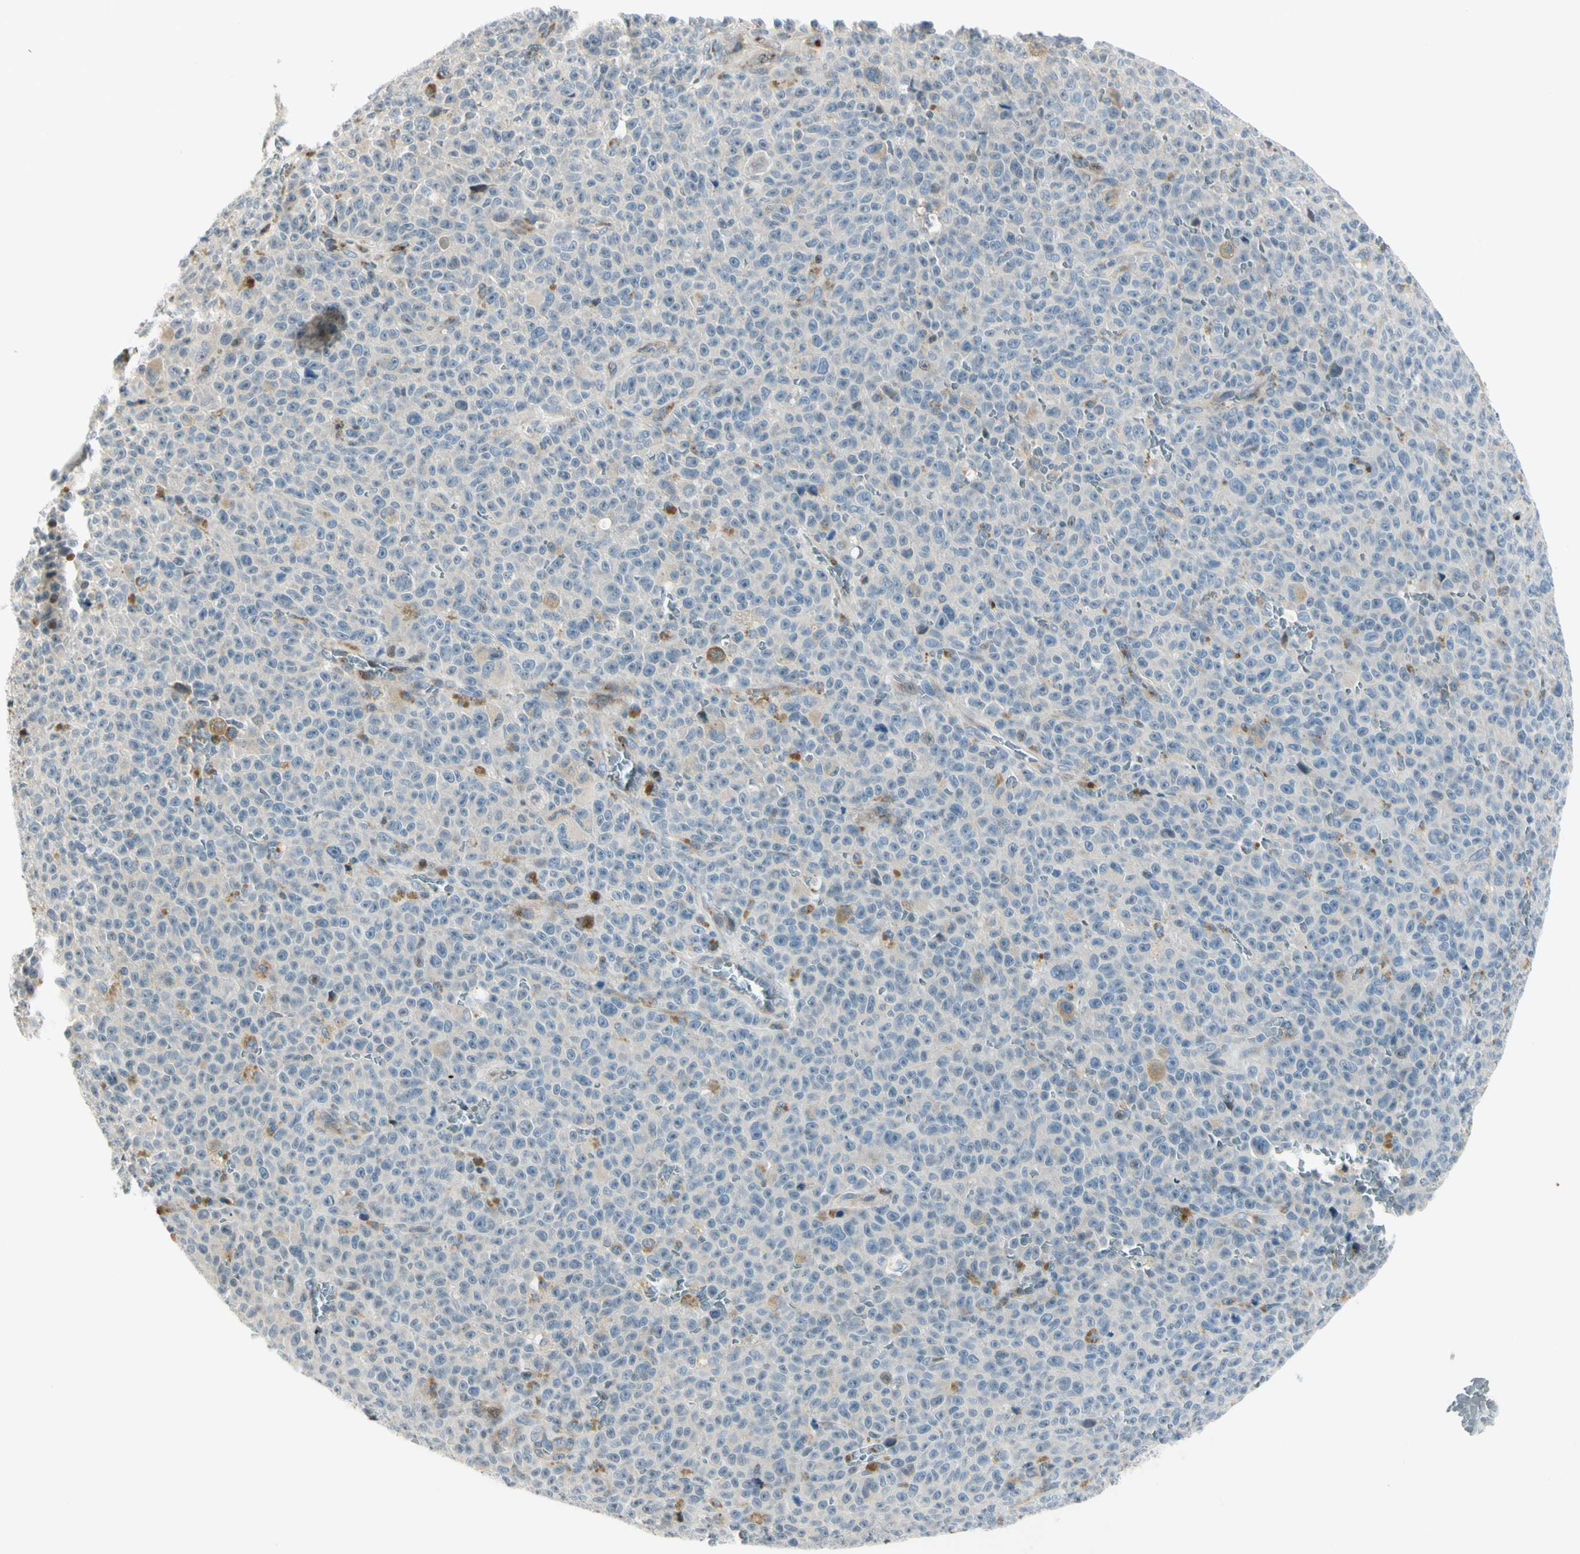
{"staining": {"intensity": "moderate", "quantity": "<25%", "location": "cytoplasmic/membranous"}, "tissue": "melanoma", "cell_type": "Tumor cells", "image_type": "cancer", "snomed": [{"axis": "morphology", "description": "Malignant melanoma, NOS"}, {"axis": "topography", "description": "Skin"}], "caption": "The histopathology image reveals a brown stain indicating the presence of a protein in the cytoplasmic/membranous of tumor cells in melanoma. The staining was performed using DAB (3,3'-diaminobenzidine), with brown indicating positive protein expression. Nuclei are stained blue with hematoxylin.", "gene": "NPDC1", "patient": {"sex": "female", "age": 82}}